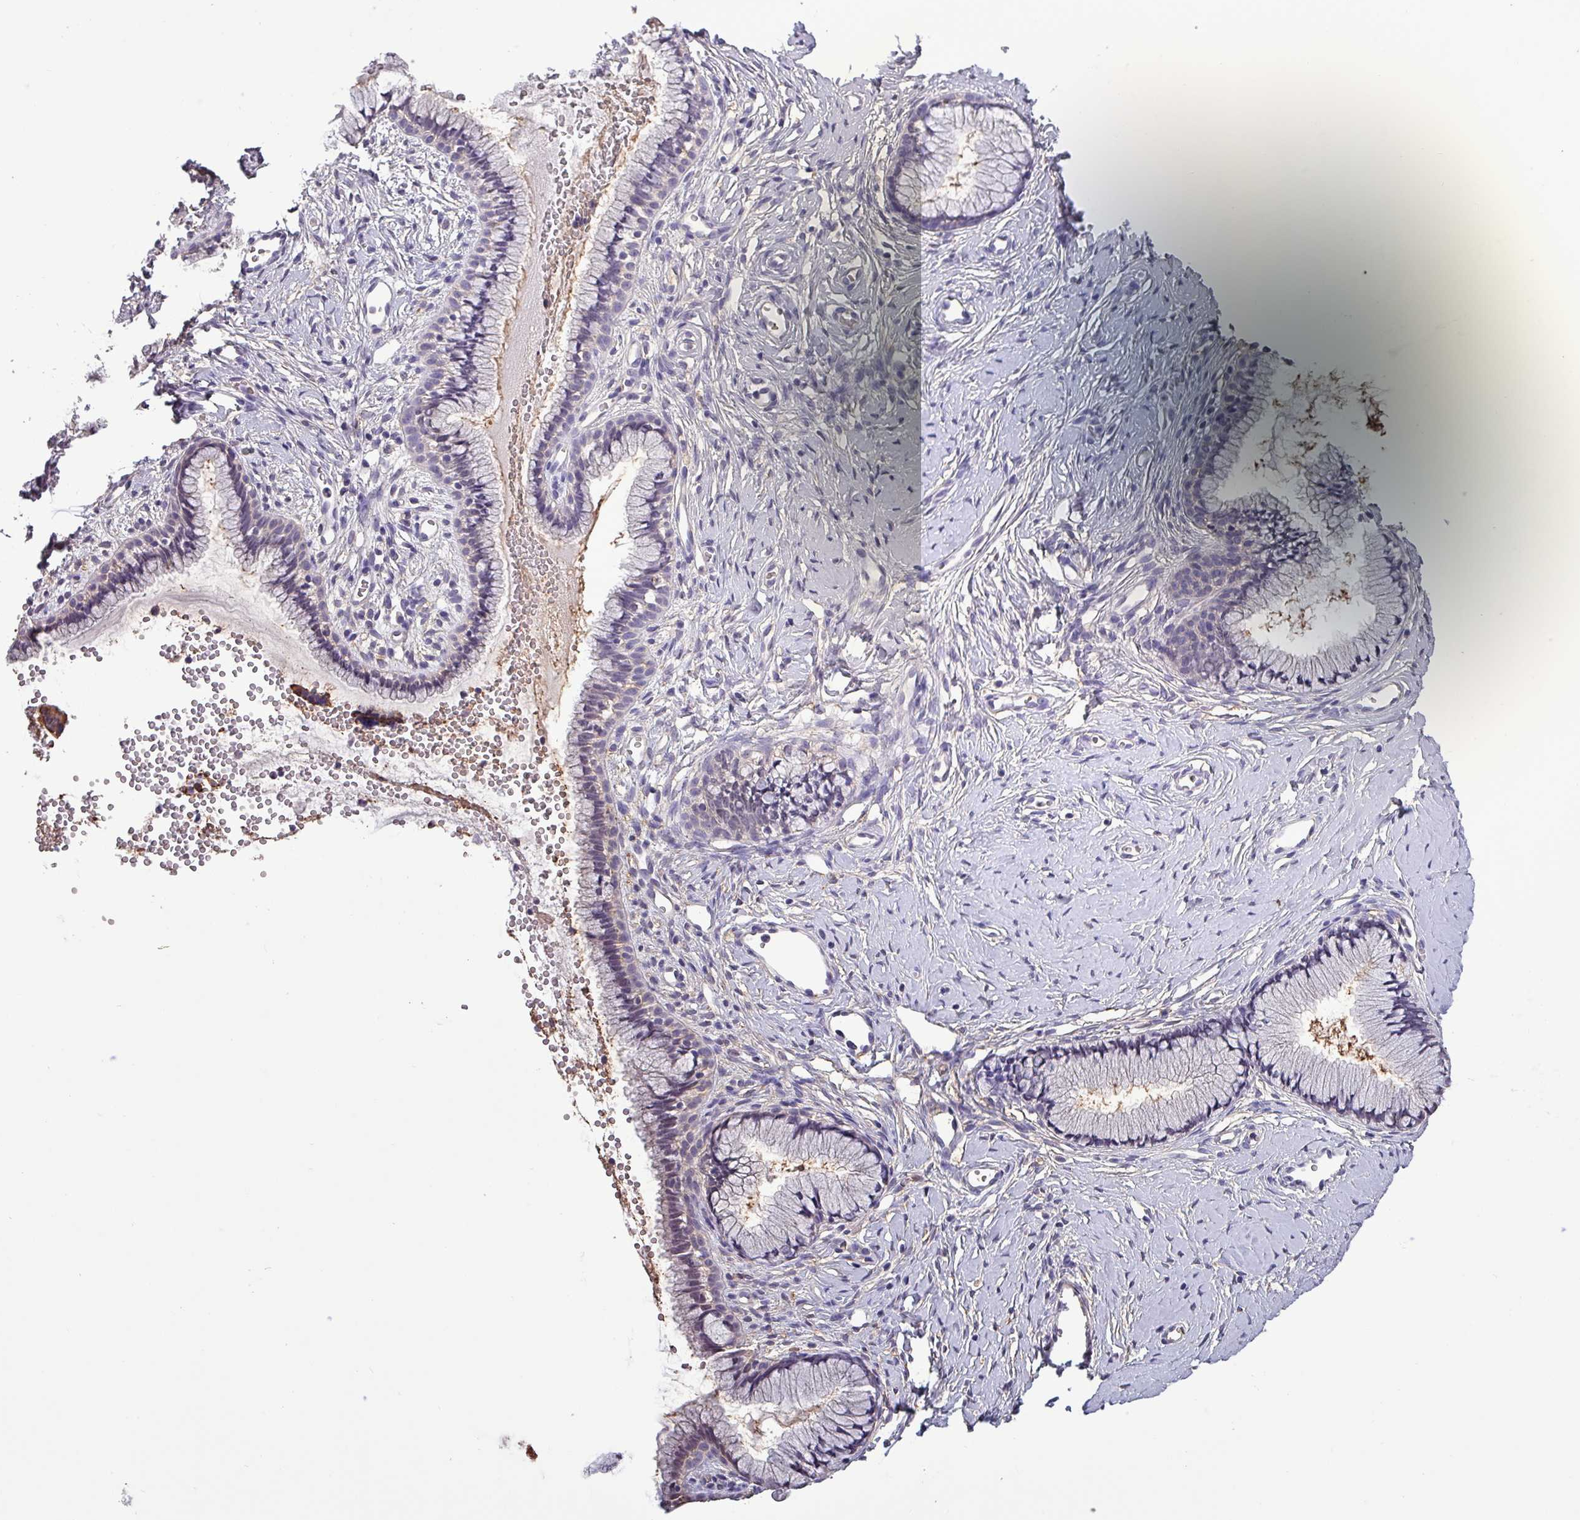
{"staining": {"intensity": "negative", "quantity": "none", "location": "none"}, "tissue": "cervix", "cell_type": "Glandular cells", "image_type": "normal", "snomed": [{"axis": "morphology", "description": "Normal tissue, NOS"}, {"axis": "topography", "description": "Cervix"}], "caption": "Immunohistochemical staining of benign human cervix displays no significant positivity in glandular cells.", "gene": "HTRA4", "patient": {"sex": "female", "age": 40}}